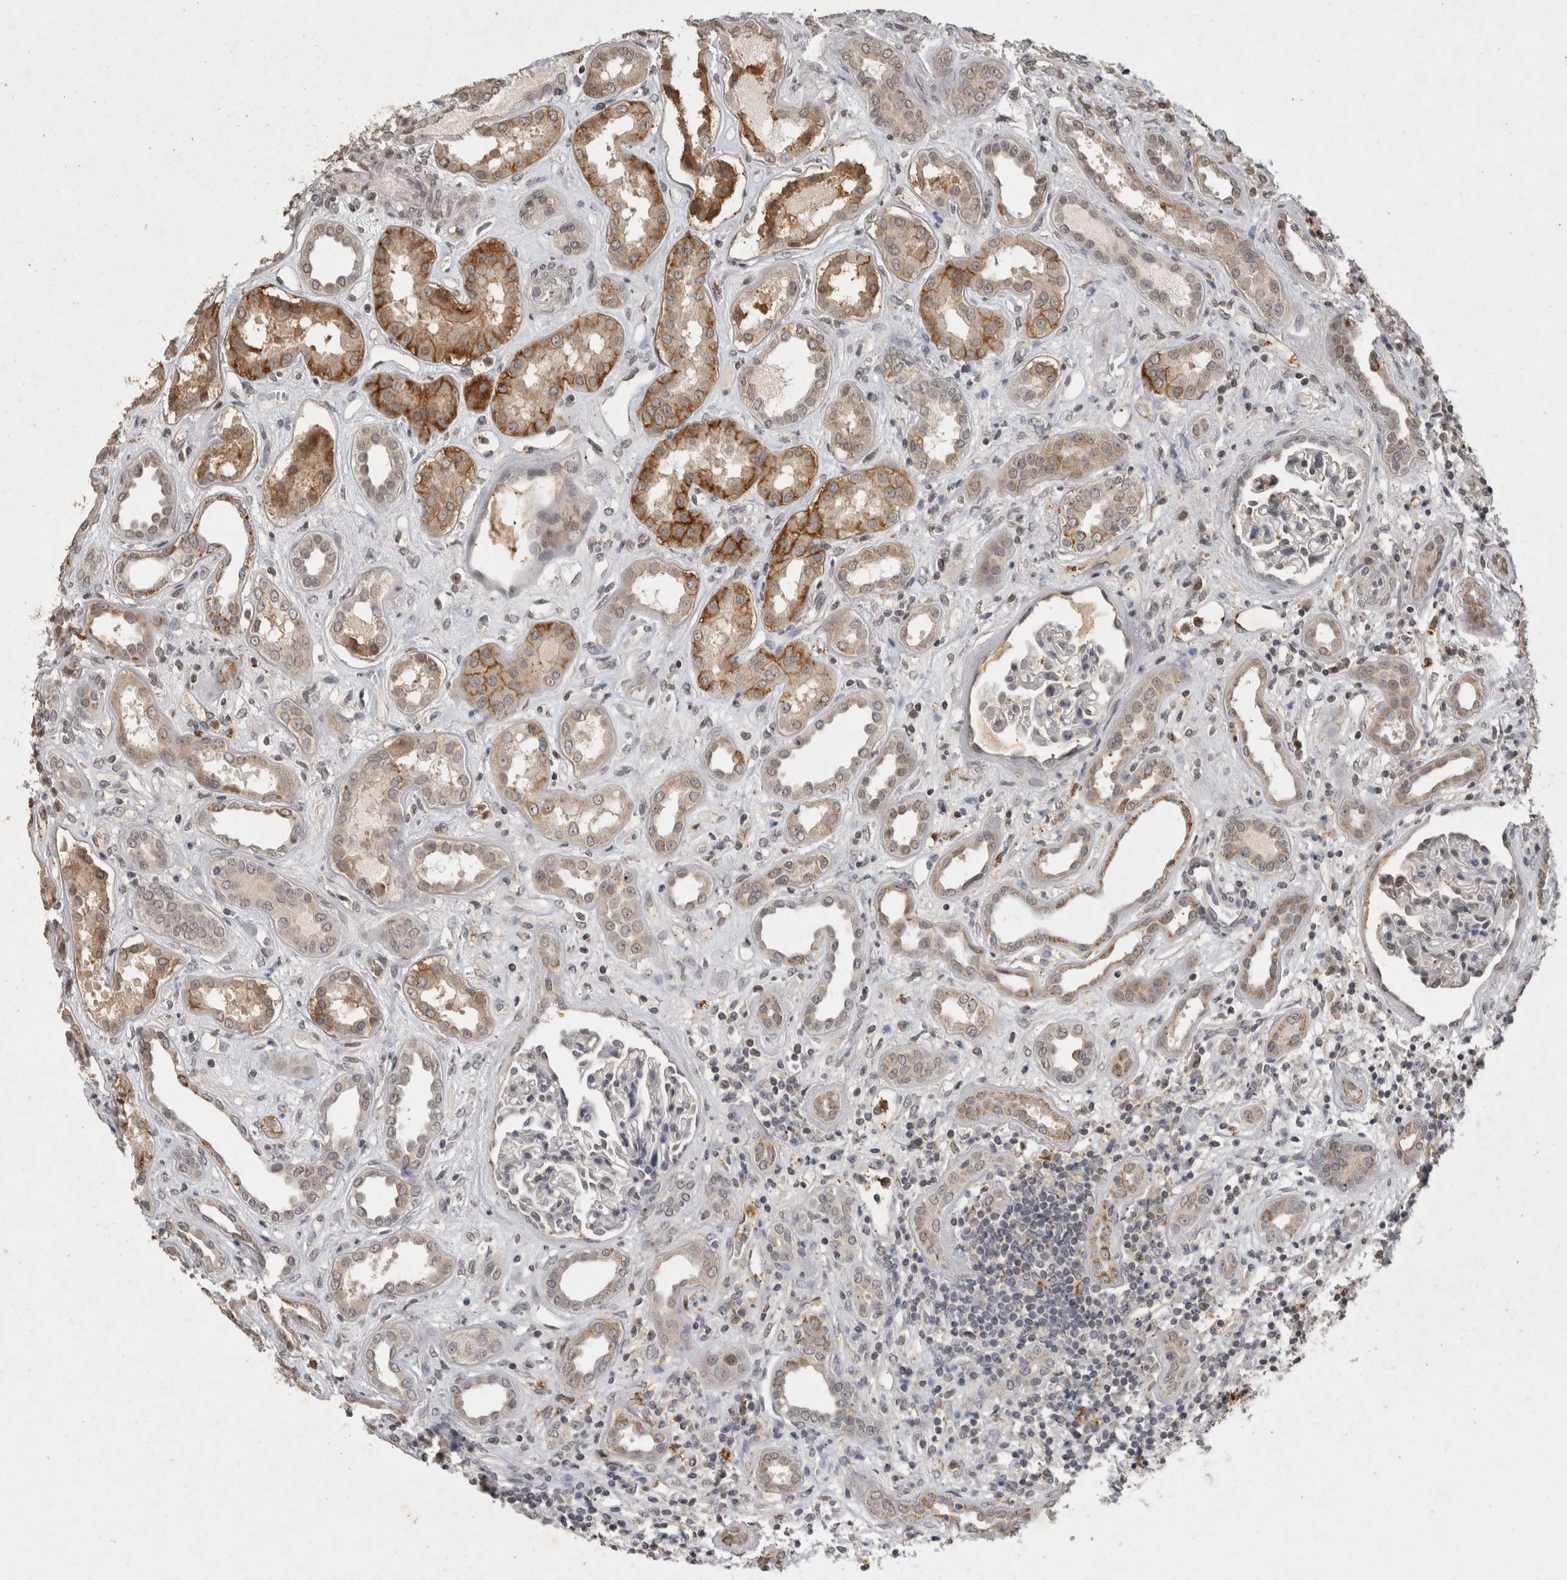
{"staining": {"intensity": "negative", "quantity": "none", "location": "none"}, "tissue": "kidney", "cell_type": "Cells in glomeruli", "image_type": "normal", "snomed": [{"axis": "morphology", "description": "Normal tissue, NOS"}, {"axis": "topography", "description": "Kidney"}], "caption": "An IHC photomicrograph of unremarkable kidney is shown. There is no staining in cells in glomeruli of kidney.", "gene": "HRK", "patient": {"sex": "male", "age": 59}}